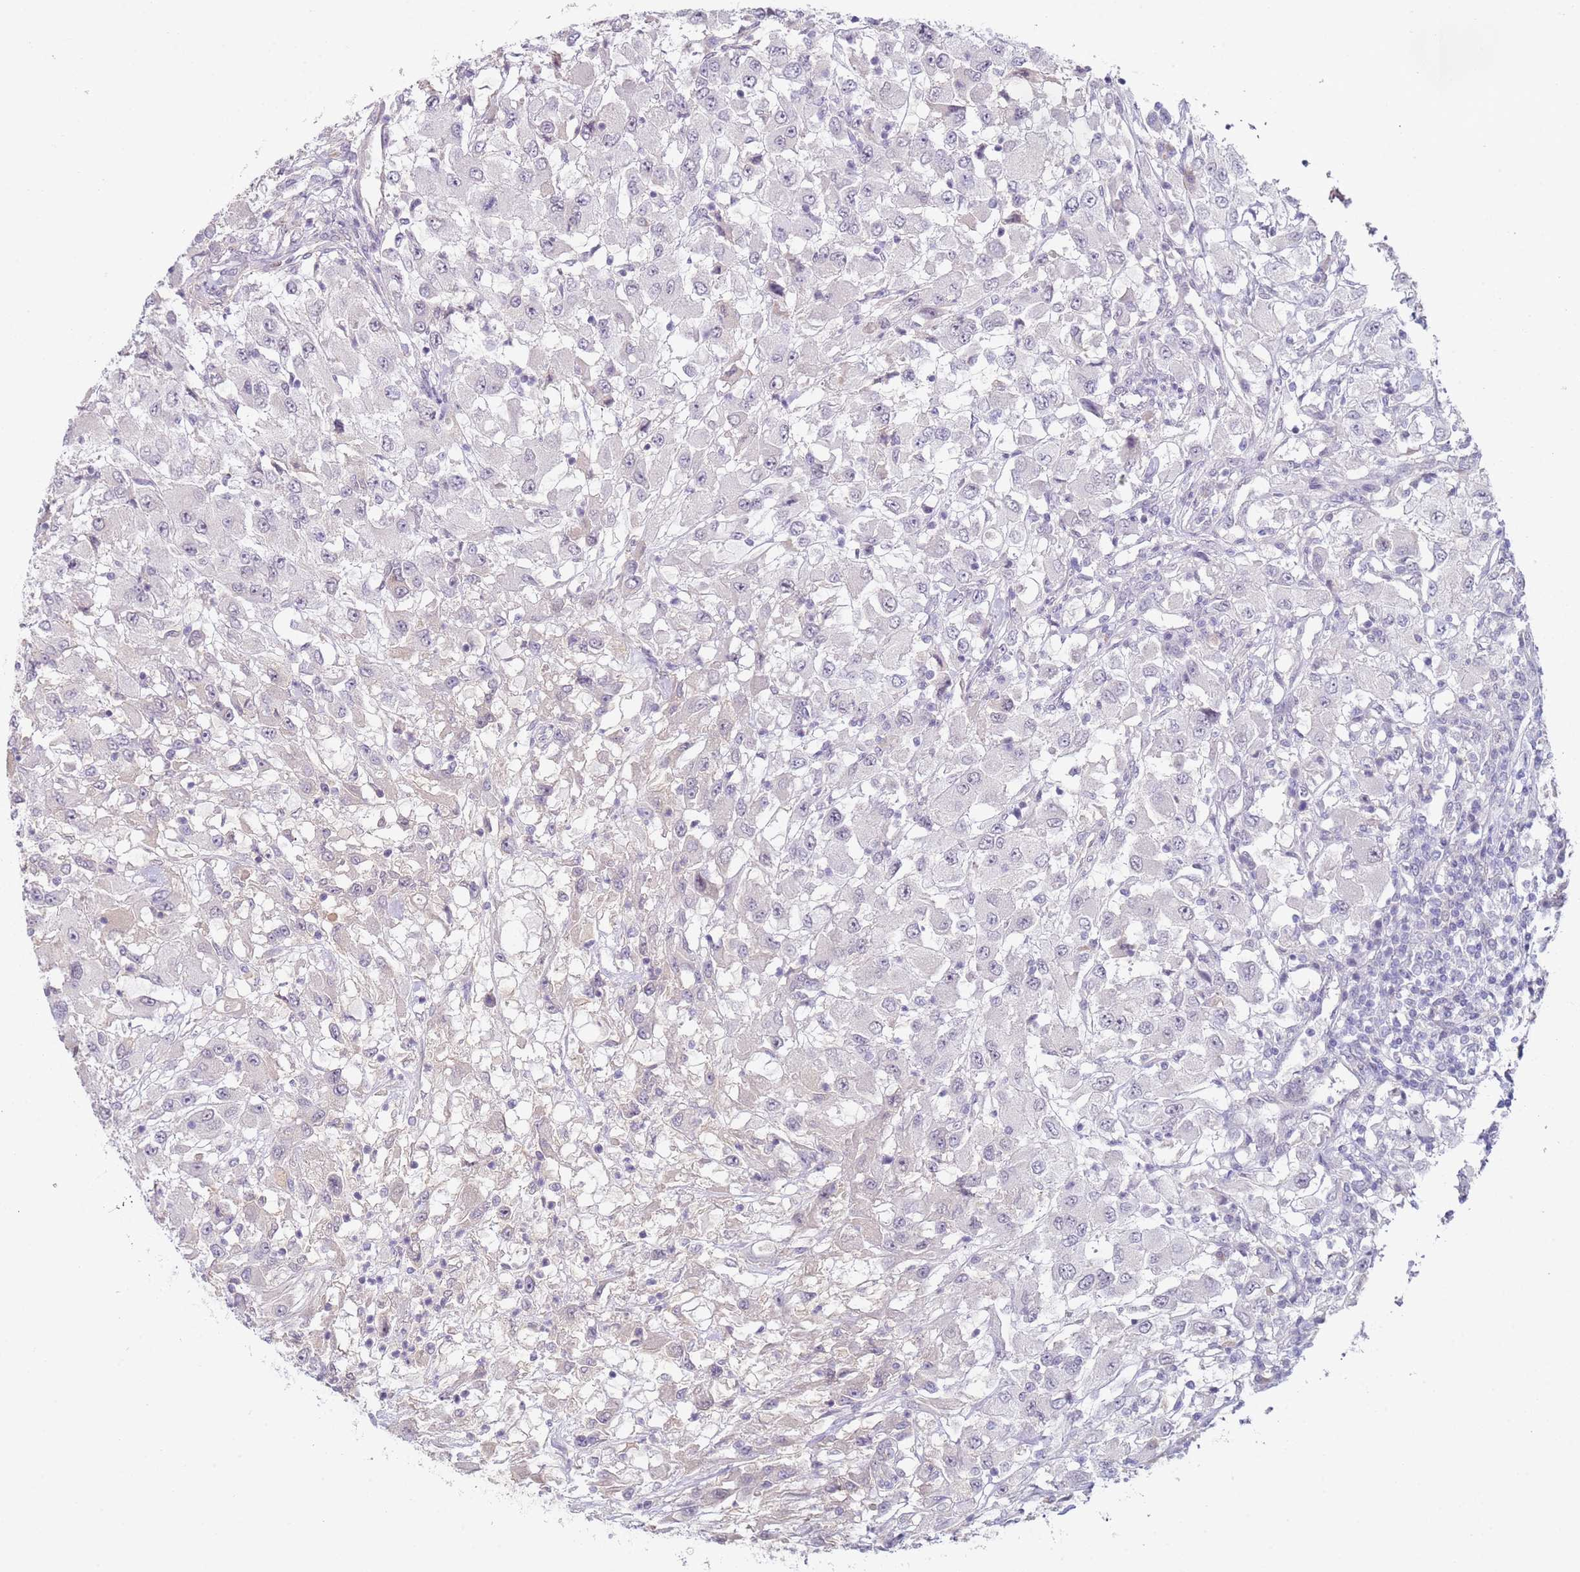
{"staining": {"intensity": "negative", "quantity": "none", "location": "none"}, "tissue": "renal cancer", "cell_type": "Tumor cells", "image_type": "cancer", "snomed": [{"axis": "morphology", "description": "Adenocarcinoma, NOS"}, {"axis": "topography", "description": "Kidney"}], "caption": "Immunohistochemical staining of human renal cancer (adenocarcinoma) reveals no significant staining in tumor cells.", "gene": "WDR93", "patient": {"sex": "female", "age": 67}}